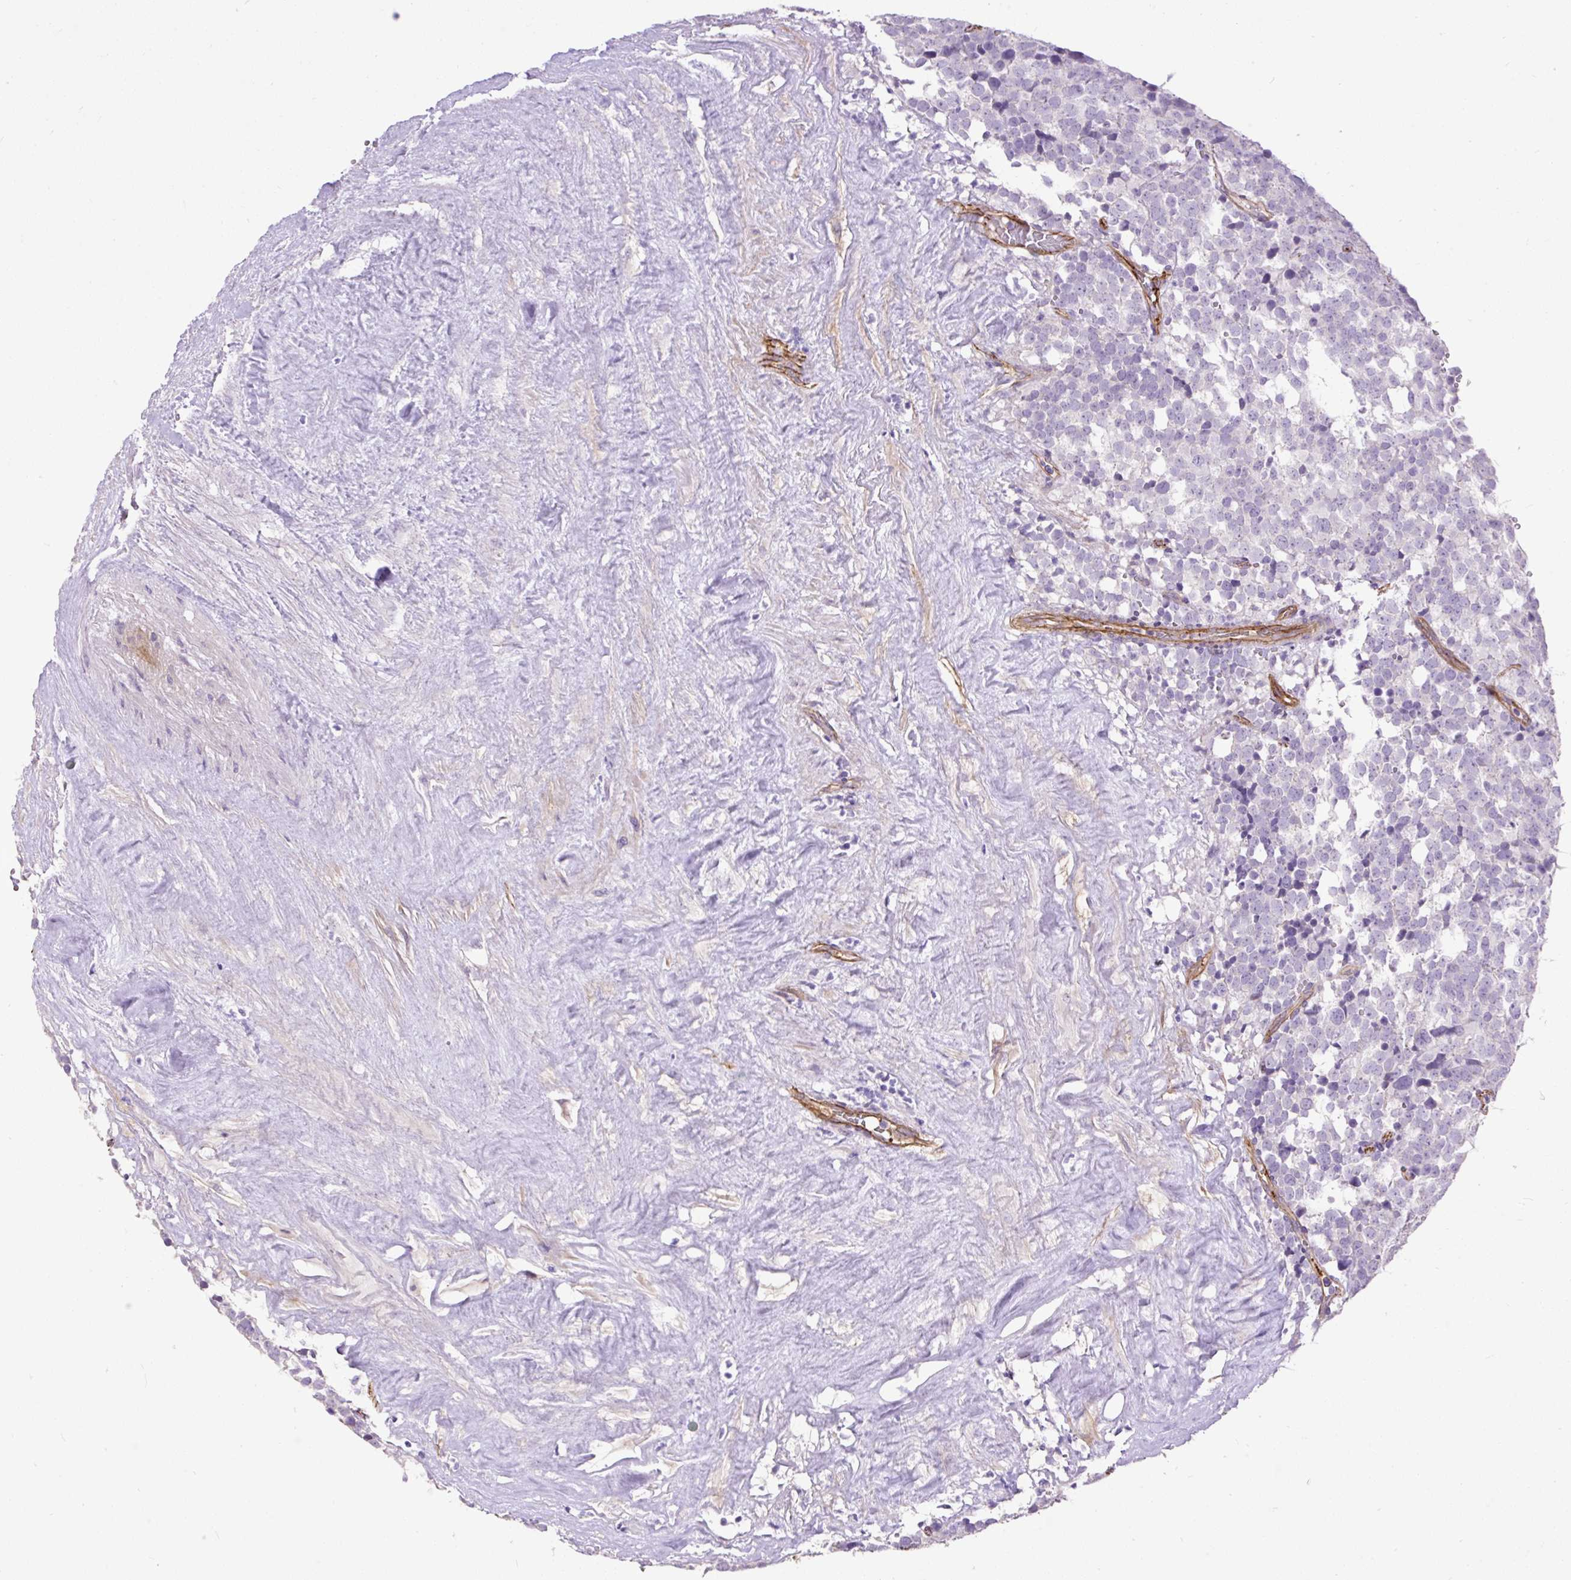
{"staining": {"intensity": "negative", "quantity": "none", "location": "none"}, "tissue": "testis cancer", "cell_type": "Tumor cells", "image_type": "cancer", "snomed": [{"axis": "morphology", "description": "Seminoma, NOS"}, {"axis": "topography", "description": "Testis"}], "caption": "Human seminoma (testis) stained for a protein using immunohistochemistry reveals no staining in tumor cells.", "gene": "MAGEB16", "patient": {"sex": "male", "age": 71}}